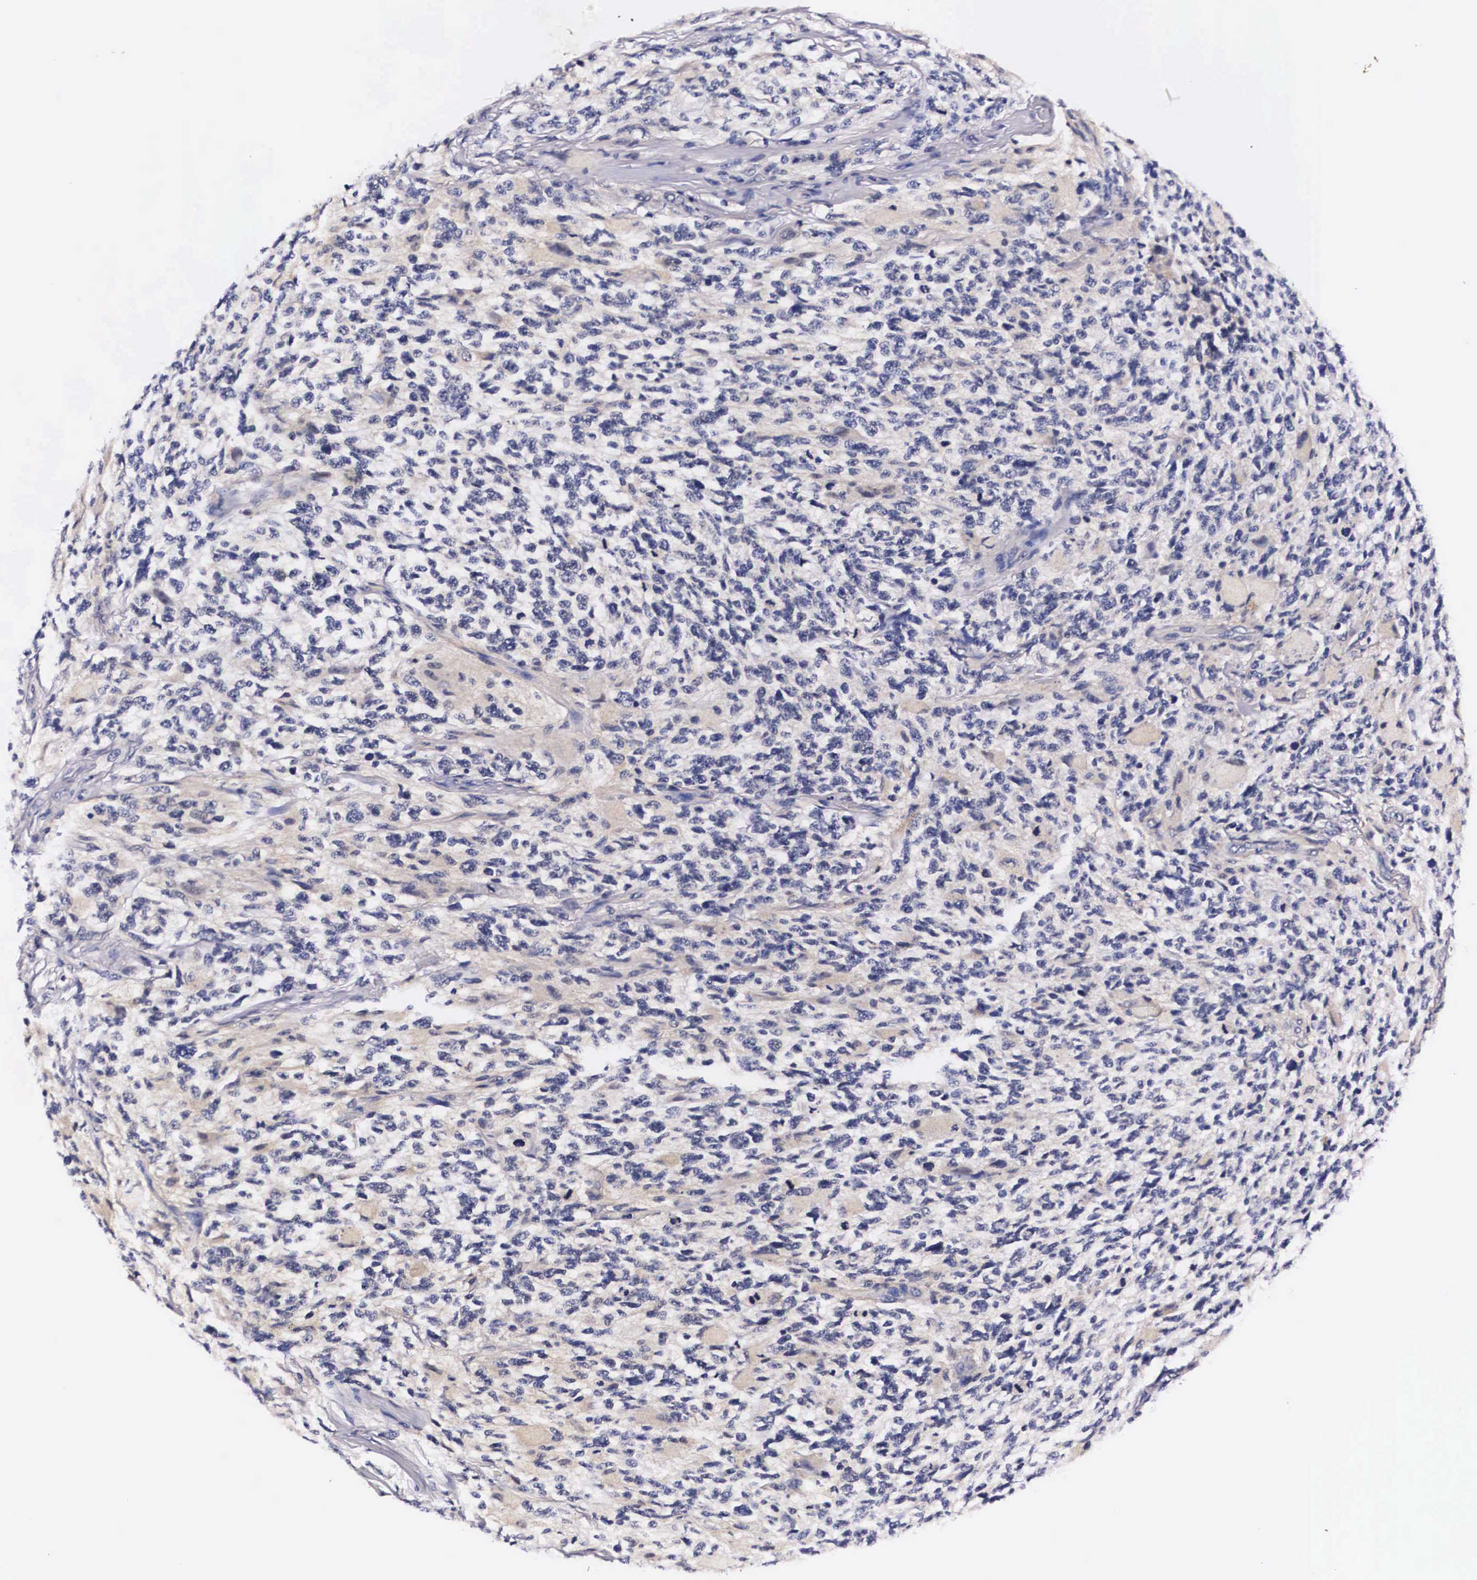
{"staining": {"intensity": "weak", "quantity": "25%-75%", "location": "cytoplasmic/membranous"}, "tissue": "glioma", "cell_type": "Tumor cells", "image_type": "cancer", "snomed": [{"axis": "morphology", "description": "Glioma, malignant, High grade"}, {"axis": "topography", "description": "Brain"}], "caption": "A brown stain highlights weak cytoplasmic/membranous expression of a protein in glioma tumor cells. Nuclei are stained in blue.", "gene": "PHETA2", "patient": {"sex": "male", "age": 69}}